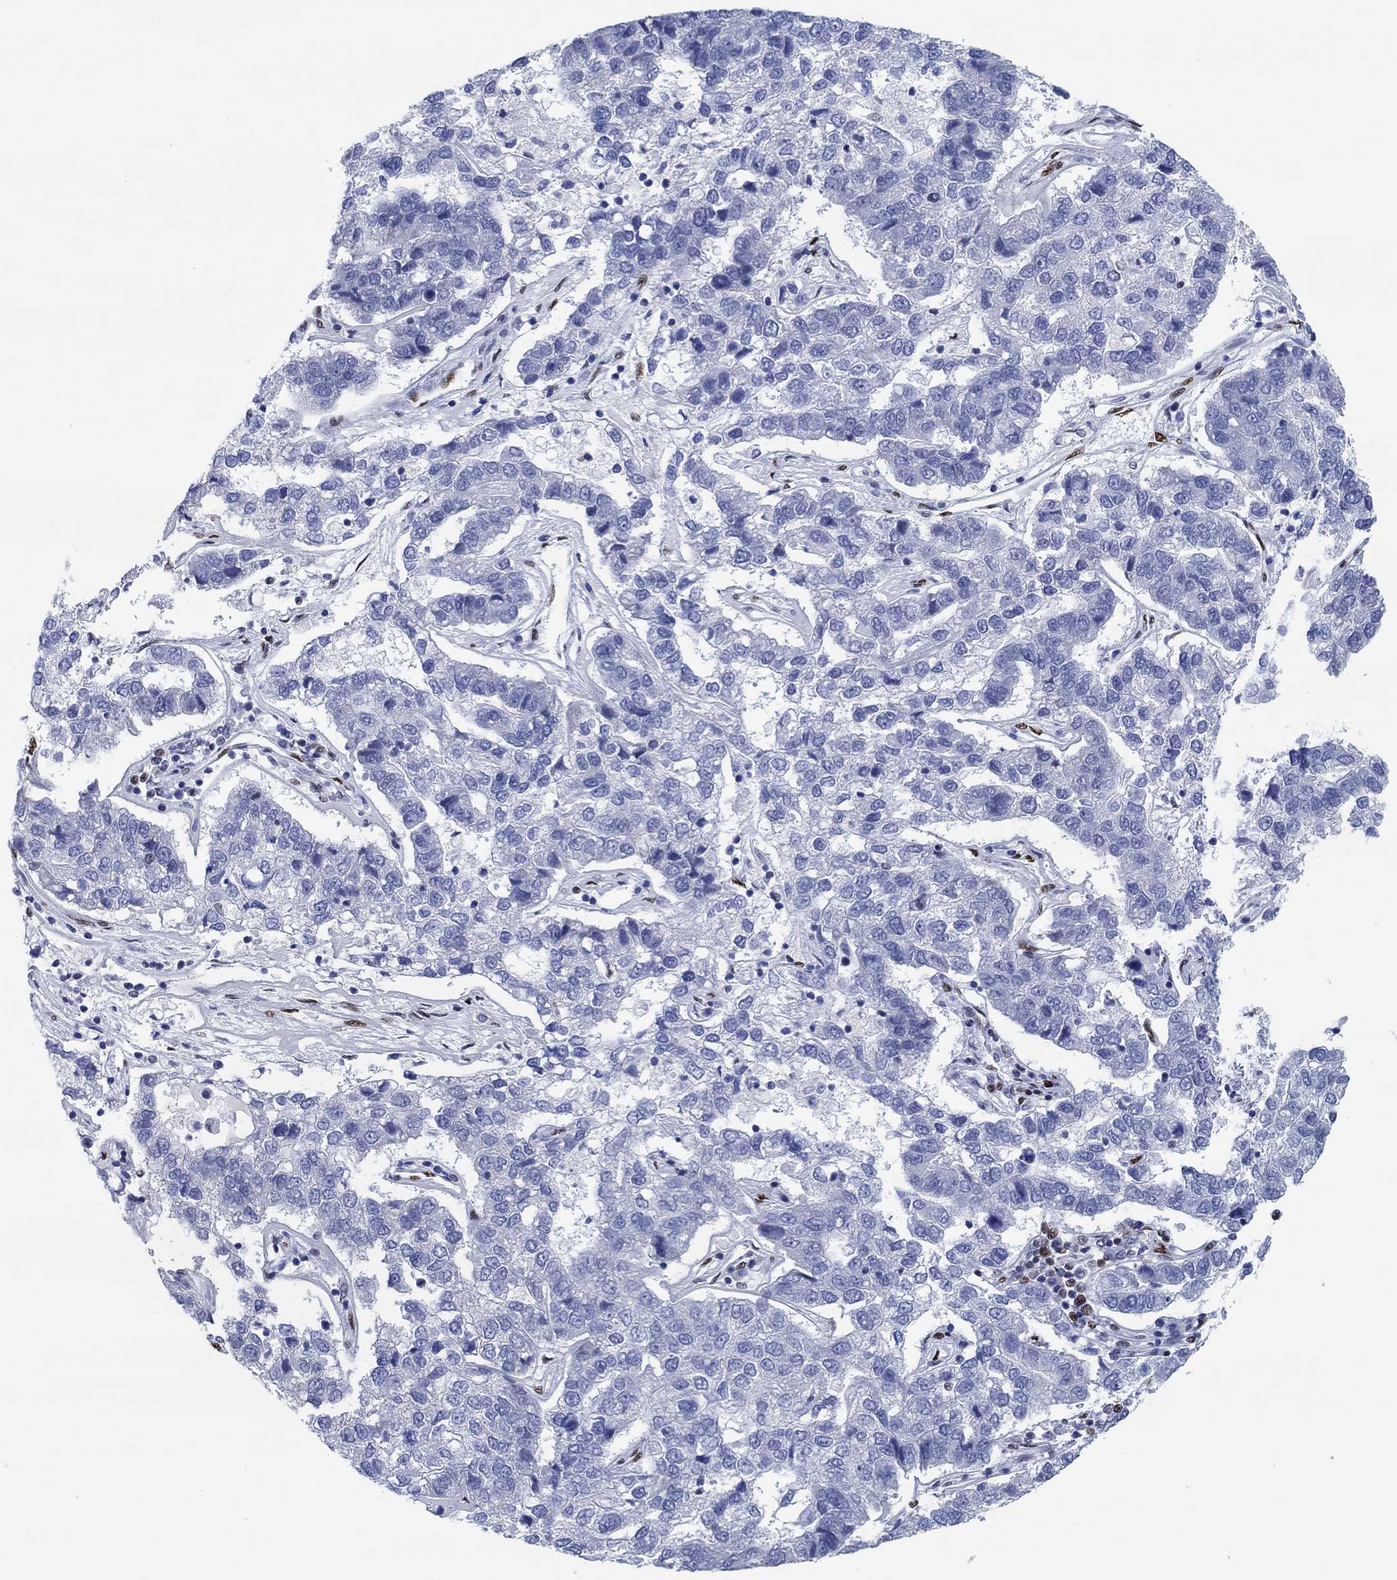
{"staining": {"intensity": "negative", "quantity": "none", "location": "none"}, "tissue": "pancreatic cancer", "cell_type": "Tumor cells", "image_type": "cancer", "snomed": [{"axis": "morphology", "description": "Adenocarcinoma, NOS"}, {"axis": "topography", "description": "Pancreas"}], "caption": "Immunohistochemical staining of human adenocarcinoma (pancreatic) reveals no significant positivity in tumor cells.", "gene": "ZEB1", "patient": {"sex": "female", "age": 61}}